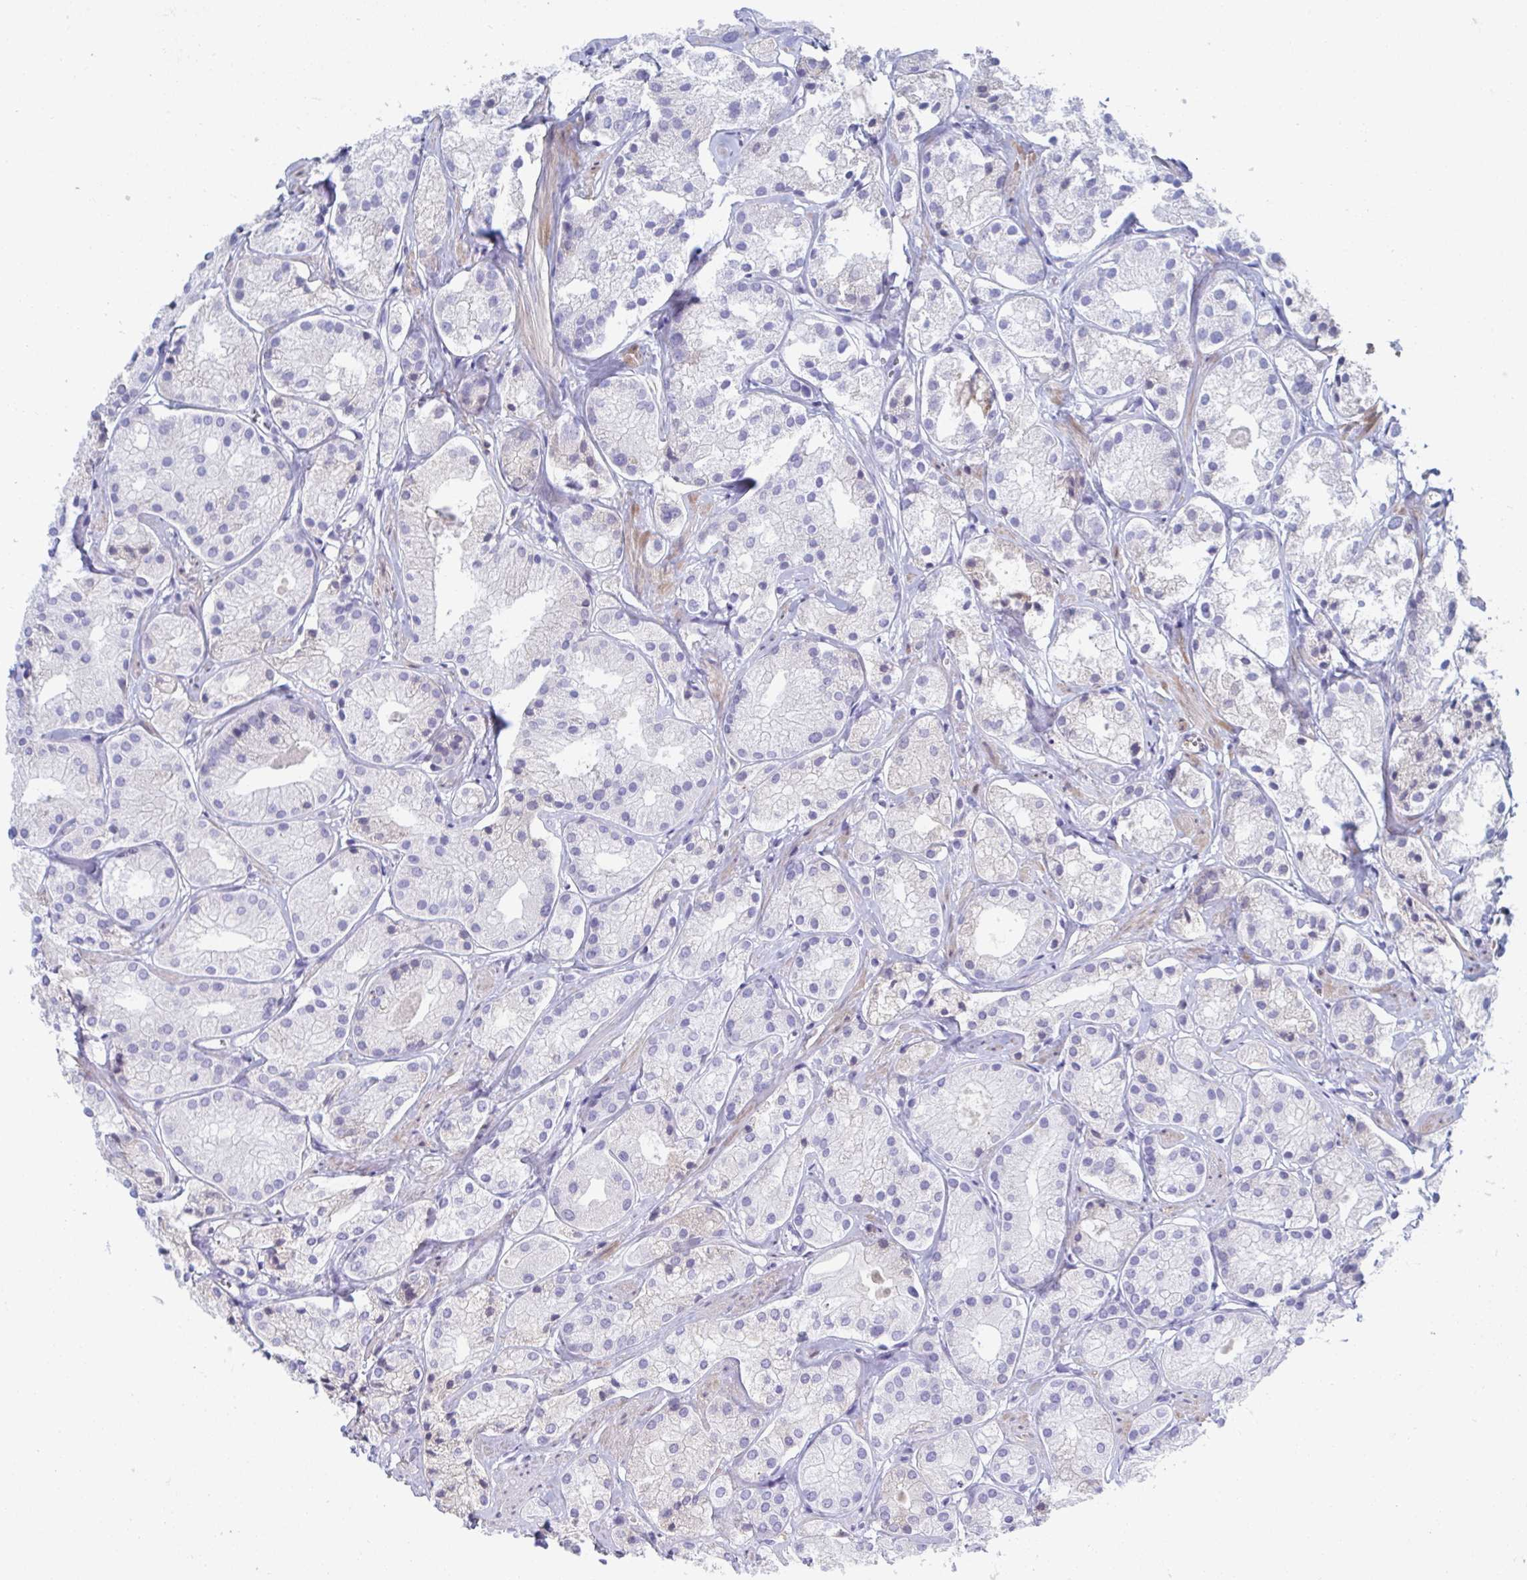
{"staining": {"intensity": "negative", "quantity": "none", "location": "none"}, "tissue": "prostate cancer", "cell_type": "Tumor cells", "image_type": "cancer", "snomed": [{"axis": "morphology", "description": "Adenocarcinoma, Low grade"}, {"axis": "topography", "description": "Prostate"}], "caption": "There is no significant staining in tumor cells of prostate cancer.", "gene": "TNFAIP6", "patient": {"sex": "male", "age": 69}}